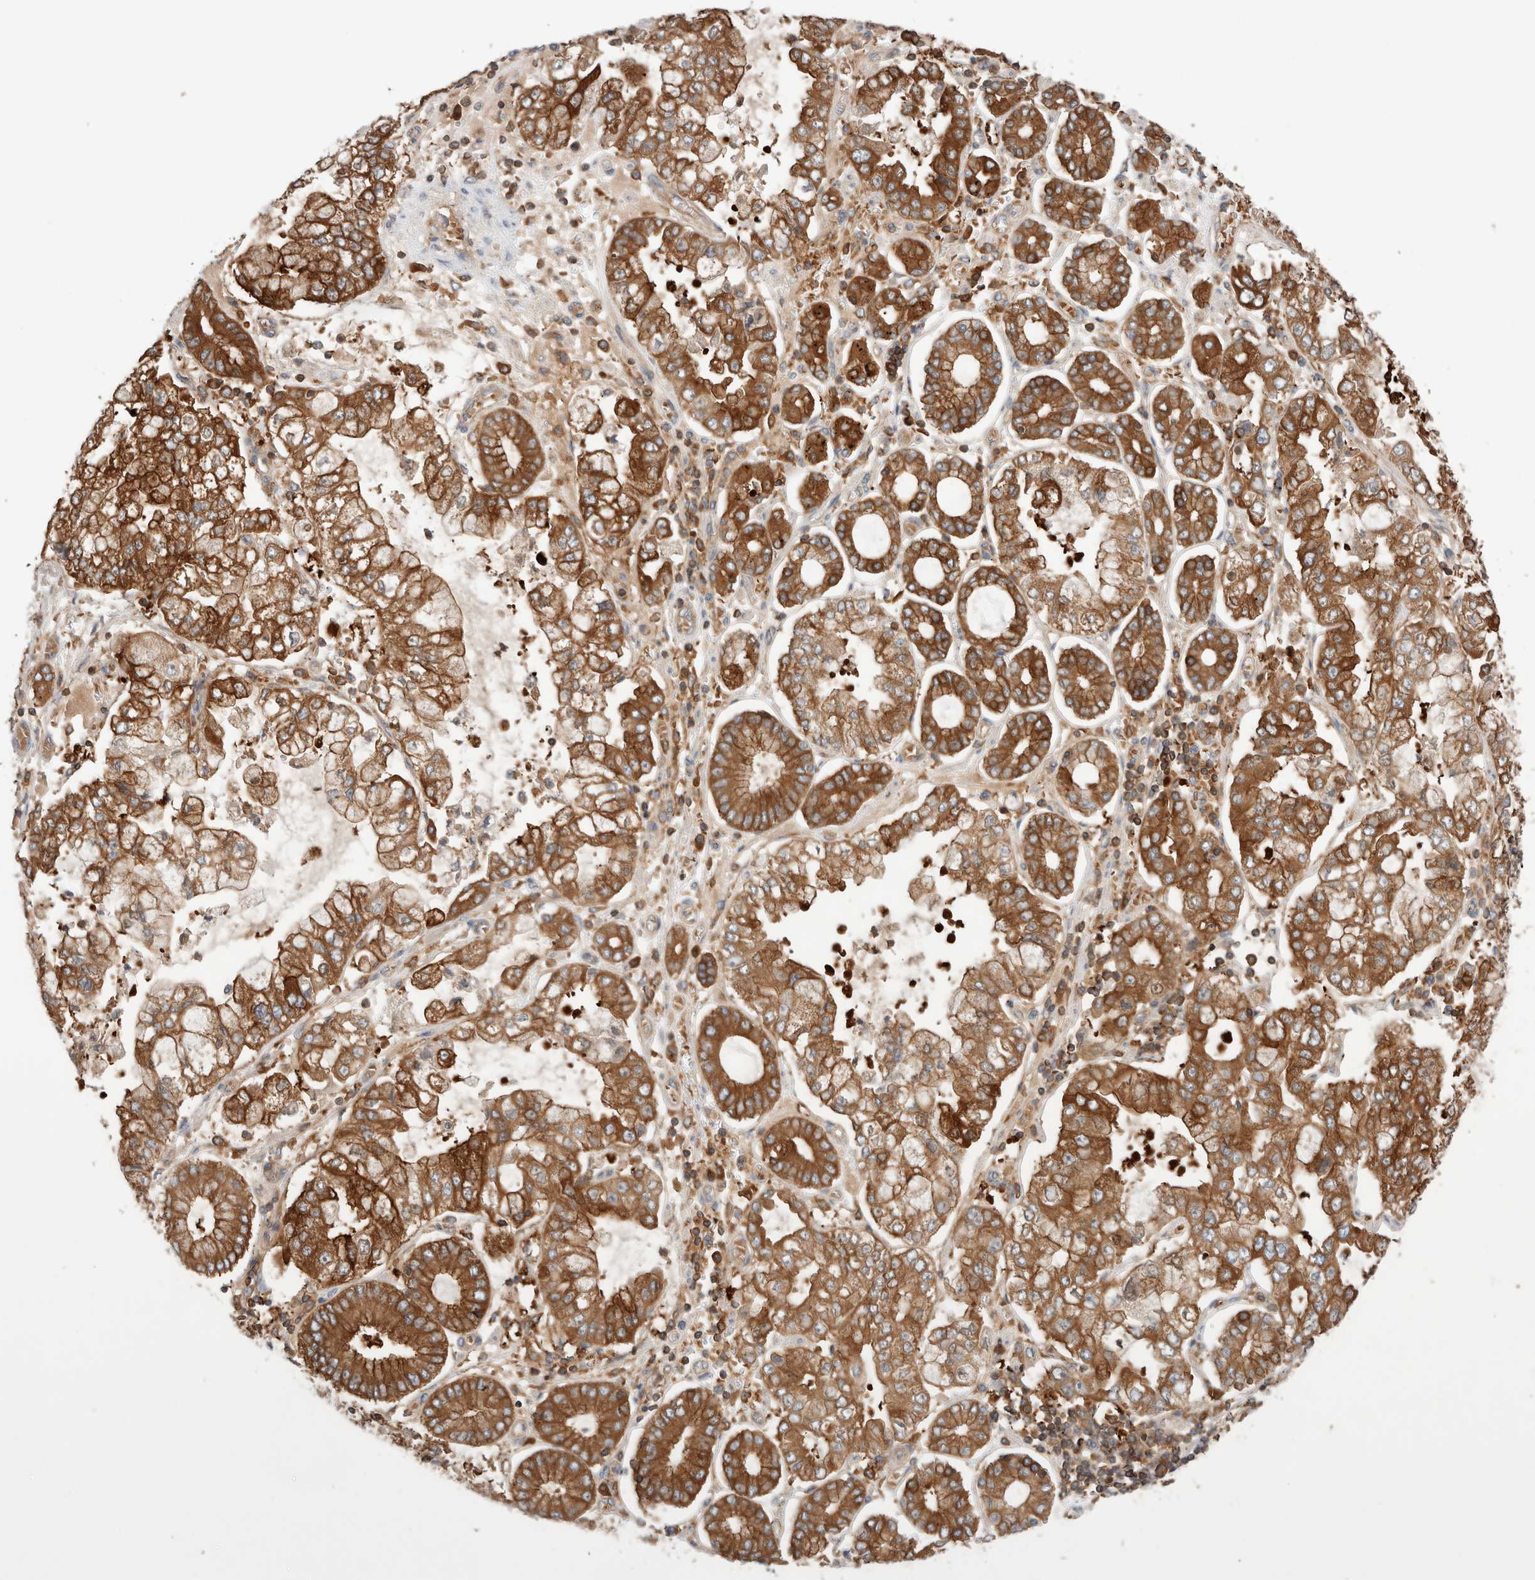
{"staining": {"intensity": "strong", "quantity": ">75%", "location": "cytoplasmic/membranous"}, "tissue": "stomach cancer", "cell_type": "Tumor cells", "image_type": "cancer", "snomed": [{"axis": "morphology", "description": "Adenocarcinoma, NOS"}, {"axis": "topography", "description": "Stomach"}], "caption": "This is a micrograph of IHC staining of stomach cancer (adenocarcinoma), which shows strong expression in the cytoplasmic/membranous of tumor cells.", "gene": "KLHL14", "patient": {"sex": "male", "age": 76}}